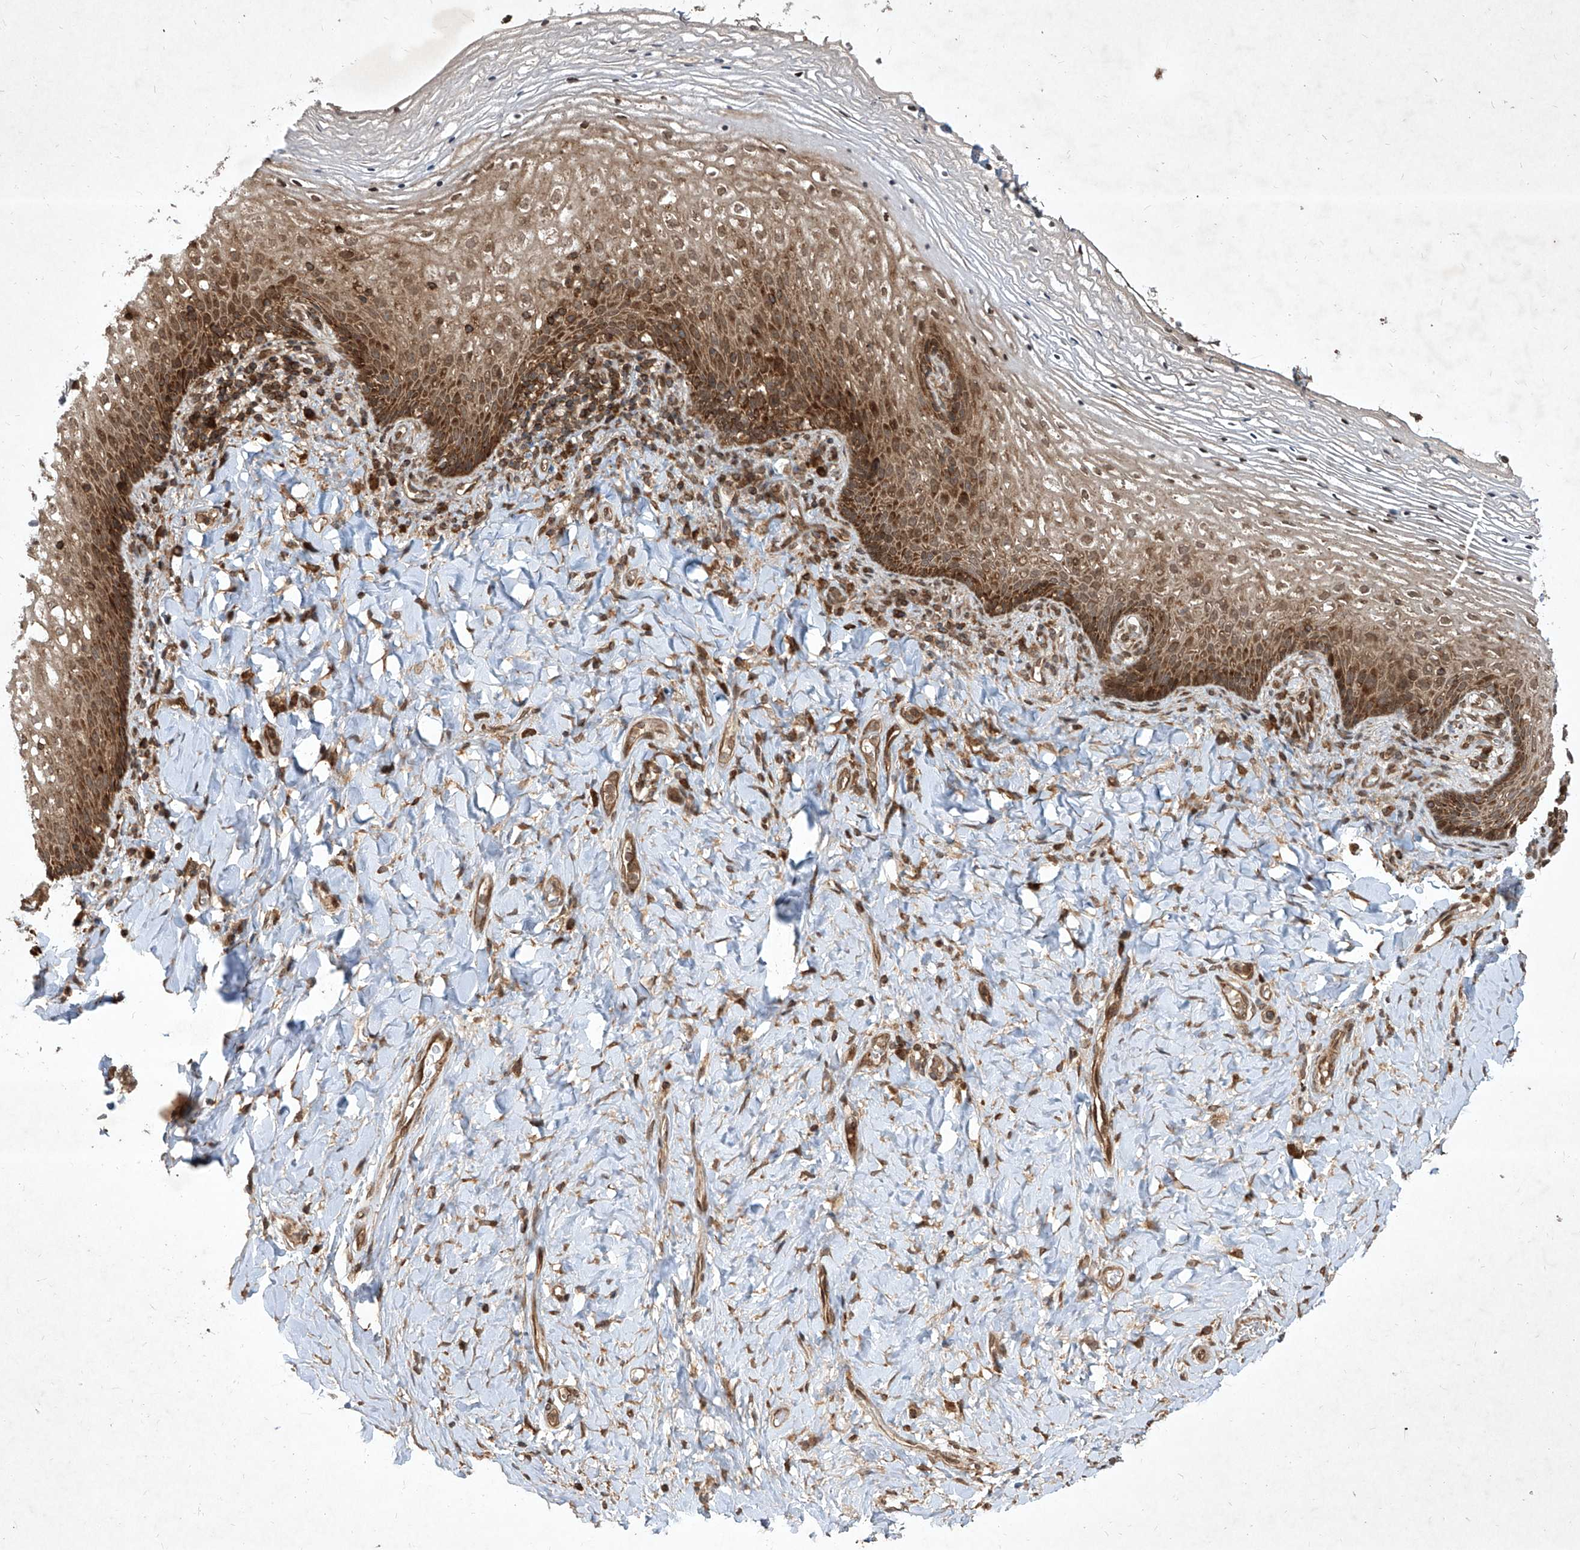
{"staining": {"intensity": "moderate", "quantity": "25%-75%", "location": "cytoplasmic/membranous,nuclear"}, "tissue": "vagina", "cell_type": "Squamous epithelial cells", "image_type": "normal", "snomed": [{"axis": "morphology", "description": "Normal tissue, NOS"}, {"axis": "topography", "description": "Vagina"}], "caption": "Unremarkable vagina displays moderate cytoplasmic/membranous,nuclear staining in about 25%-75% of squamous epithelial cells (DAB (3,3'-diaminobenzidine) = brown stain, brightfield microscopy at high magnification)..", "gene": "MAGED2", "patient": {"sex": "female", "age": 60}}